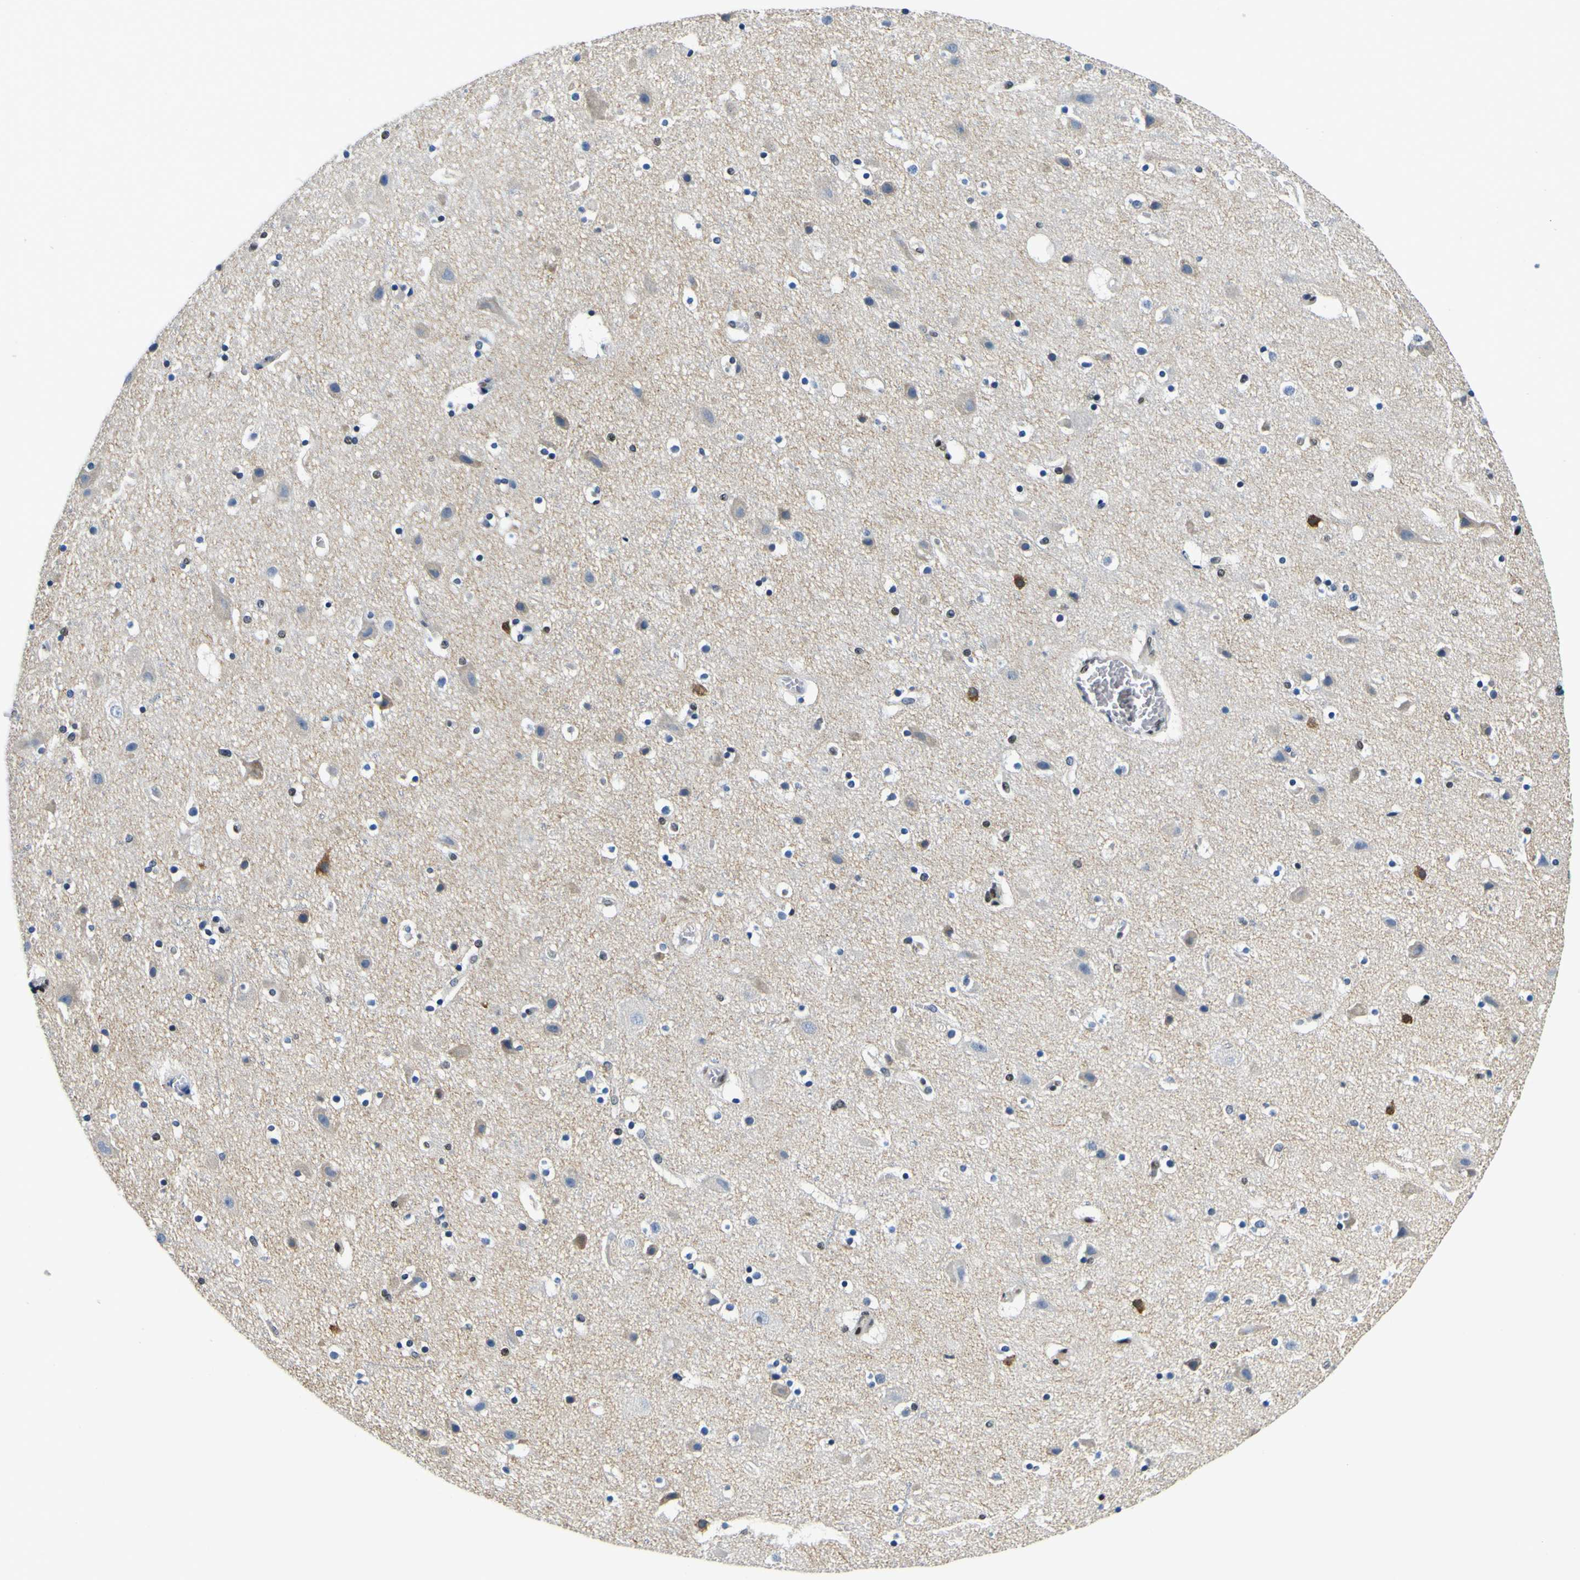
{"staining": {"intensity": "weak", "quantity": ">75%", "location": "nuclear"}, "tissue": "cerebral cortex", "cell_type": "Endothelial cells", "image_type": "normal", "snomed": [{"axis": "morphology", "description": "Normal tissue, NOS"}, {"axis": "topography", "description": "Cerebral cortex"}], "caption": "This image reveals IHC staining of benign human cerebral cortex, with low weak nuclear staining in approximately >75% of endothelial cells.", "gene": "SP1", "patient": {"sex": "male", "age": 45}}